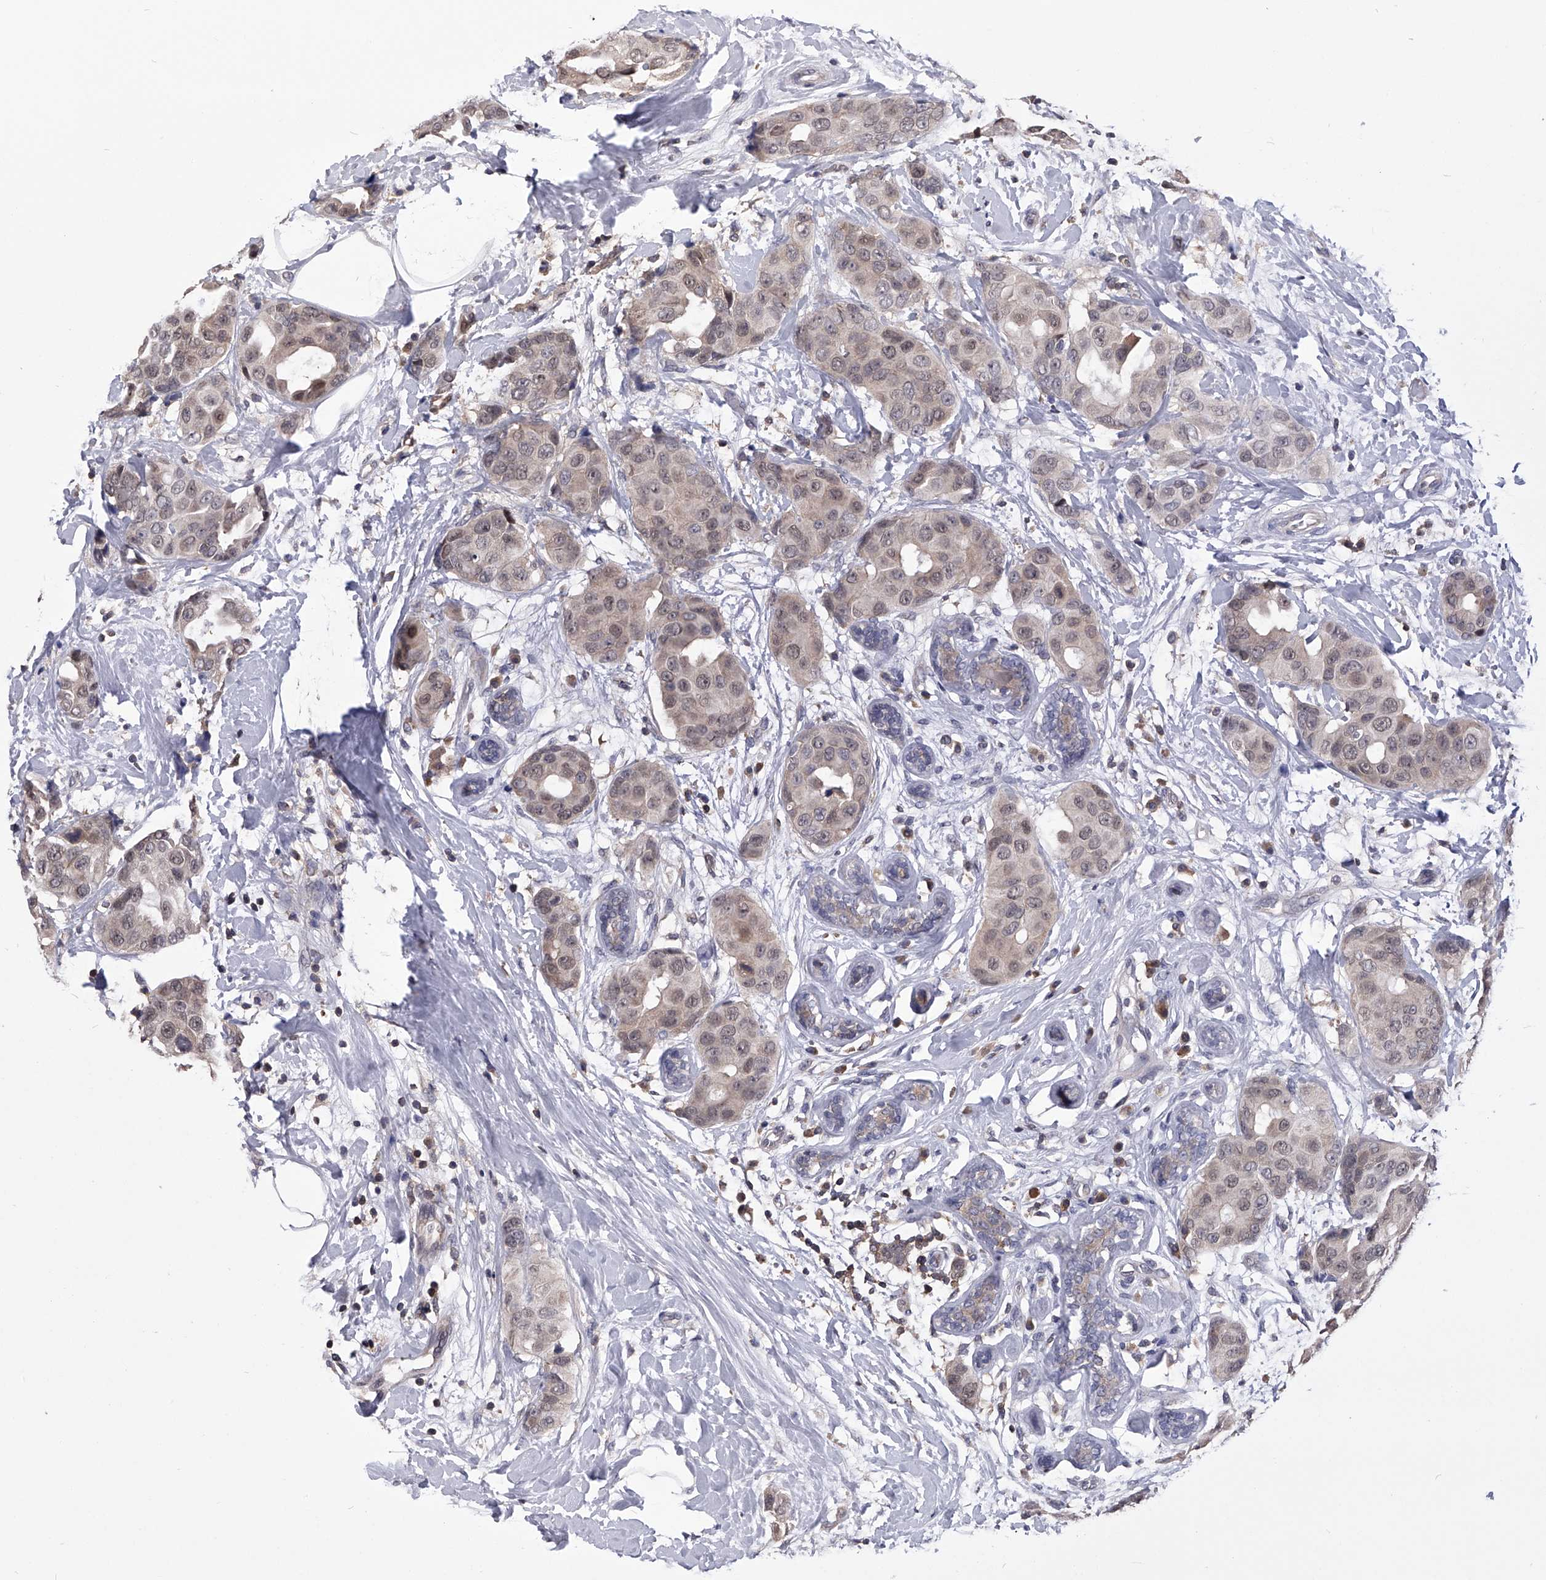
{"staining": {"intensity": "weak", "quantity": ">75%", "location": "cytoplasmic/membranous,nuclear"}, "tissue": "breast cancer", "cell_type": "Tumor cells", "image_type": "cancer", "snomed": [{"axis": "morphology", "description": "Normal tissue, NOS"}, {"axis": "morphology", "description": "Duct carcinoma"}, {"axis": "topography", "description": "Breast"}], "caption": "Immunohistochemical staining of human breast cancer (intraductal carcinoma) exhibits low levels of weak cytoplasmic/membranous and nuclear protein staining in about >75% of tumor cells.", "gene": "PAN3", "patient": {"sex": "female", "age": 39}}